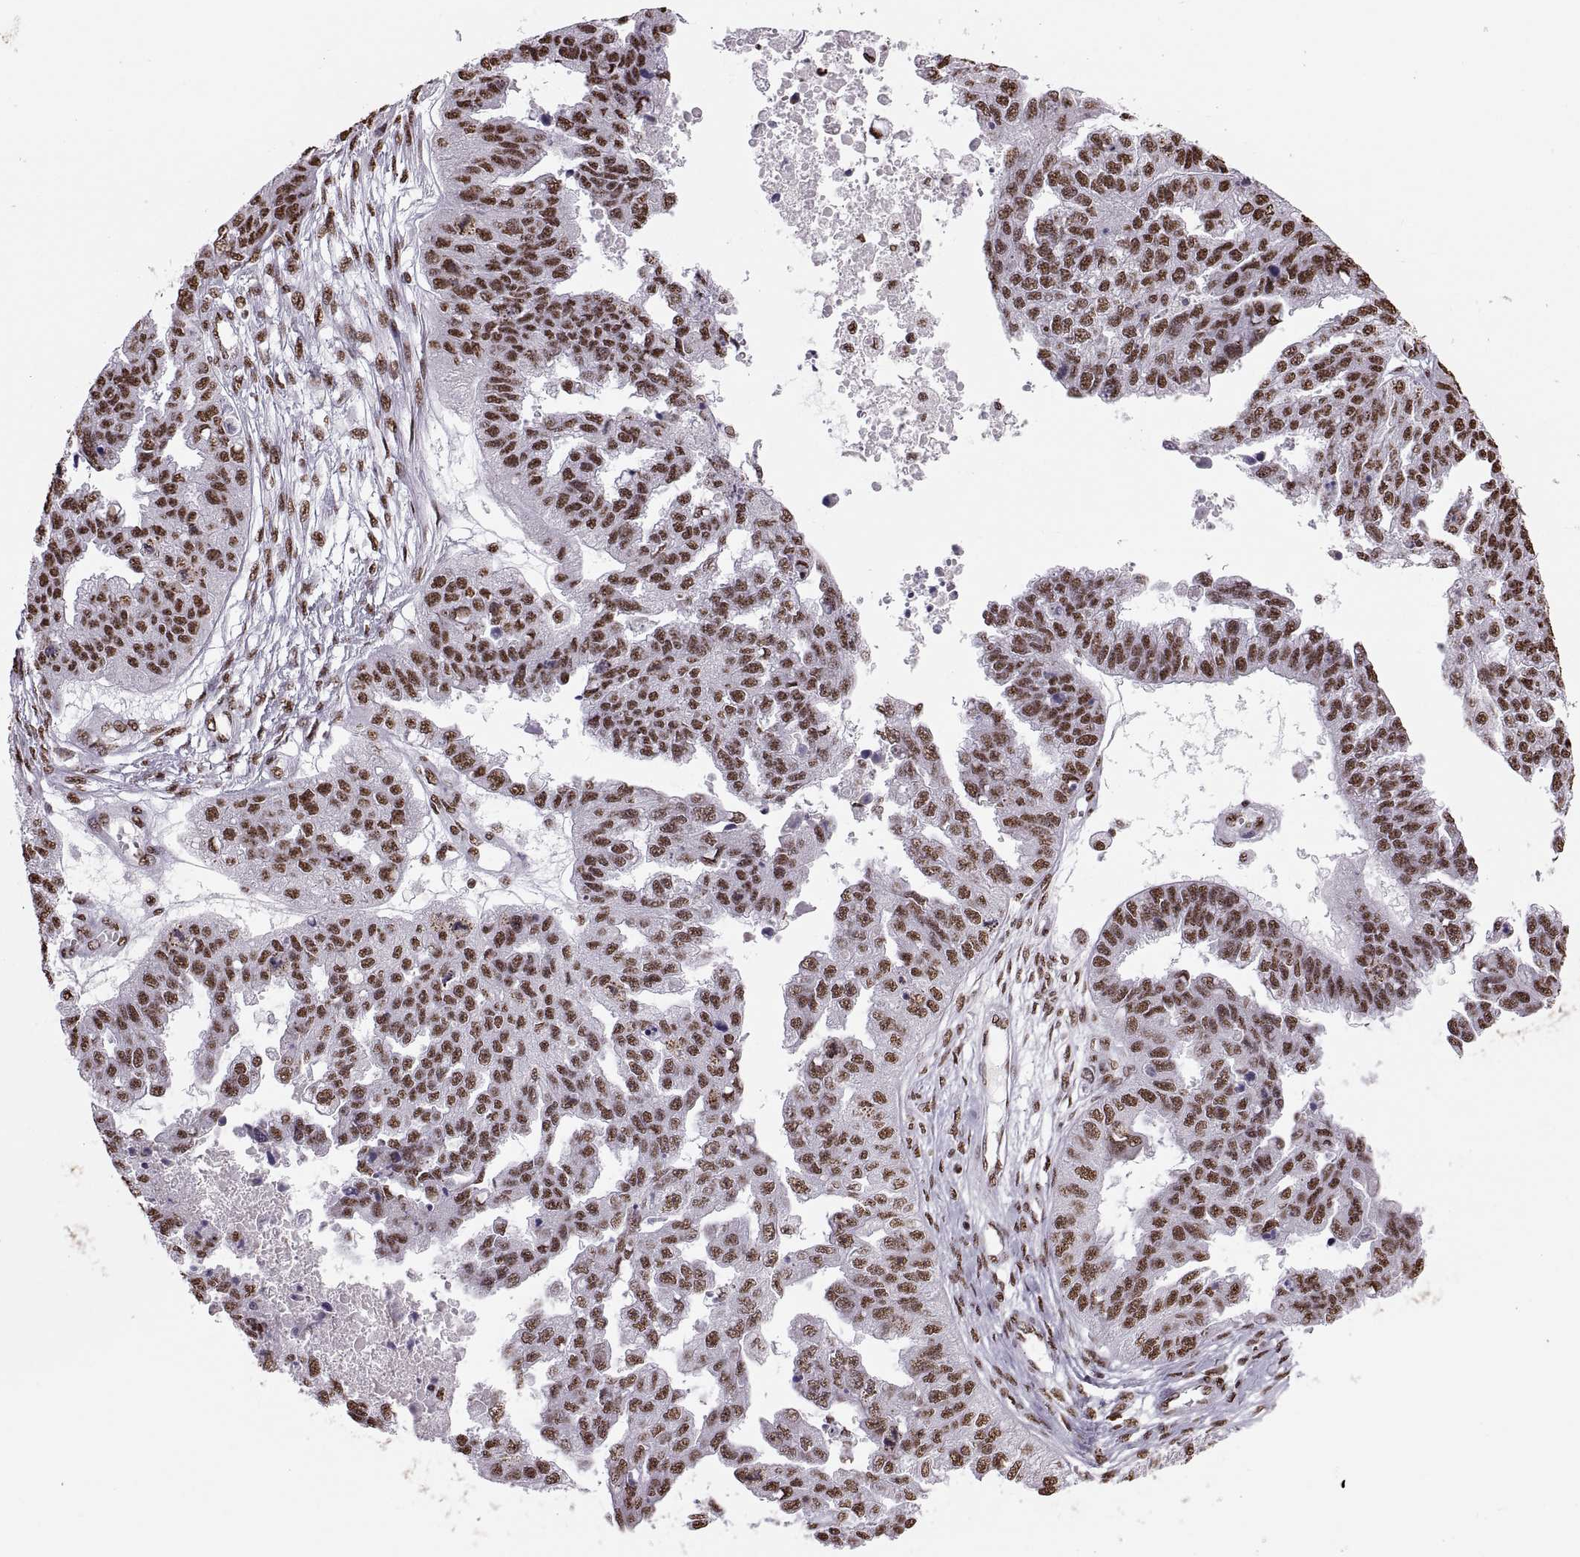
{"staining": {"intensity": "strong", "quantity": "25%-75%", "location": "nuclear"}, "tissue": "ovarian cancer", "cell_type": "Tumor cells", "image_type": "cancer", "snomed": [{"axis": "morphology", "description": "Cystadenocarcinoma, serous, NOS"}, {"axis": "topography", "description": "Ovary"}], "caption": "This is a histology image of immunohistochemistry (IHC) staining of ovarian cancer, which shows strong positivity in the nuclear of tumor cells.", "gene": "SNAI1", "patient": {"sex": "female", "age": 58}}